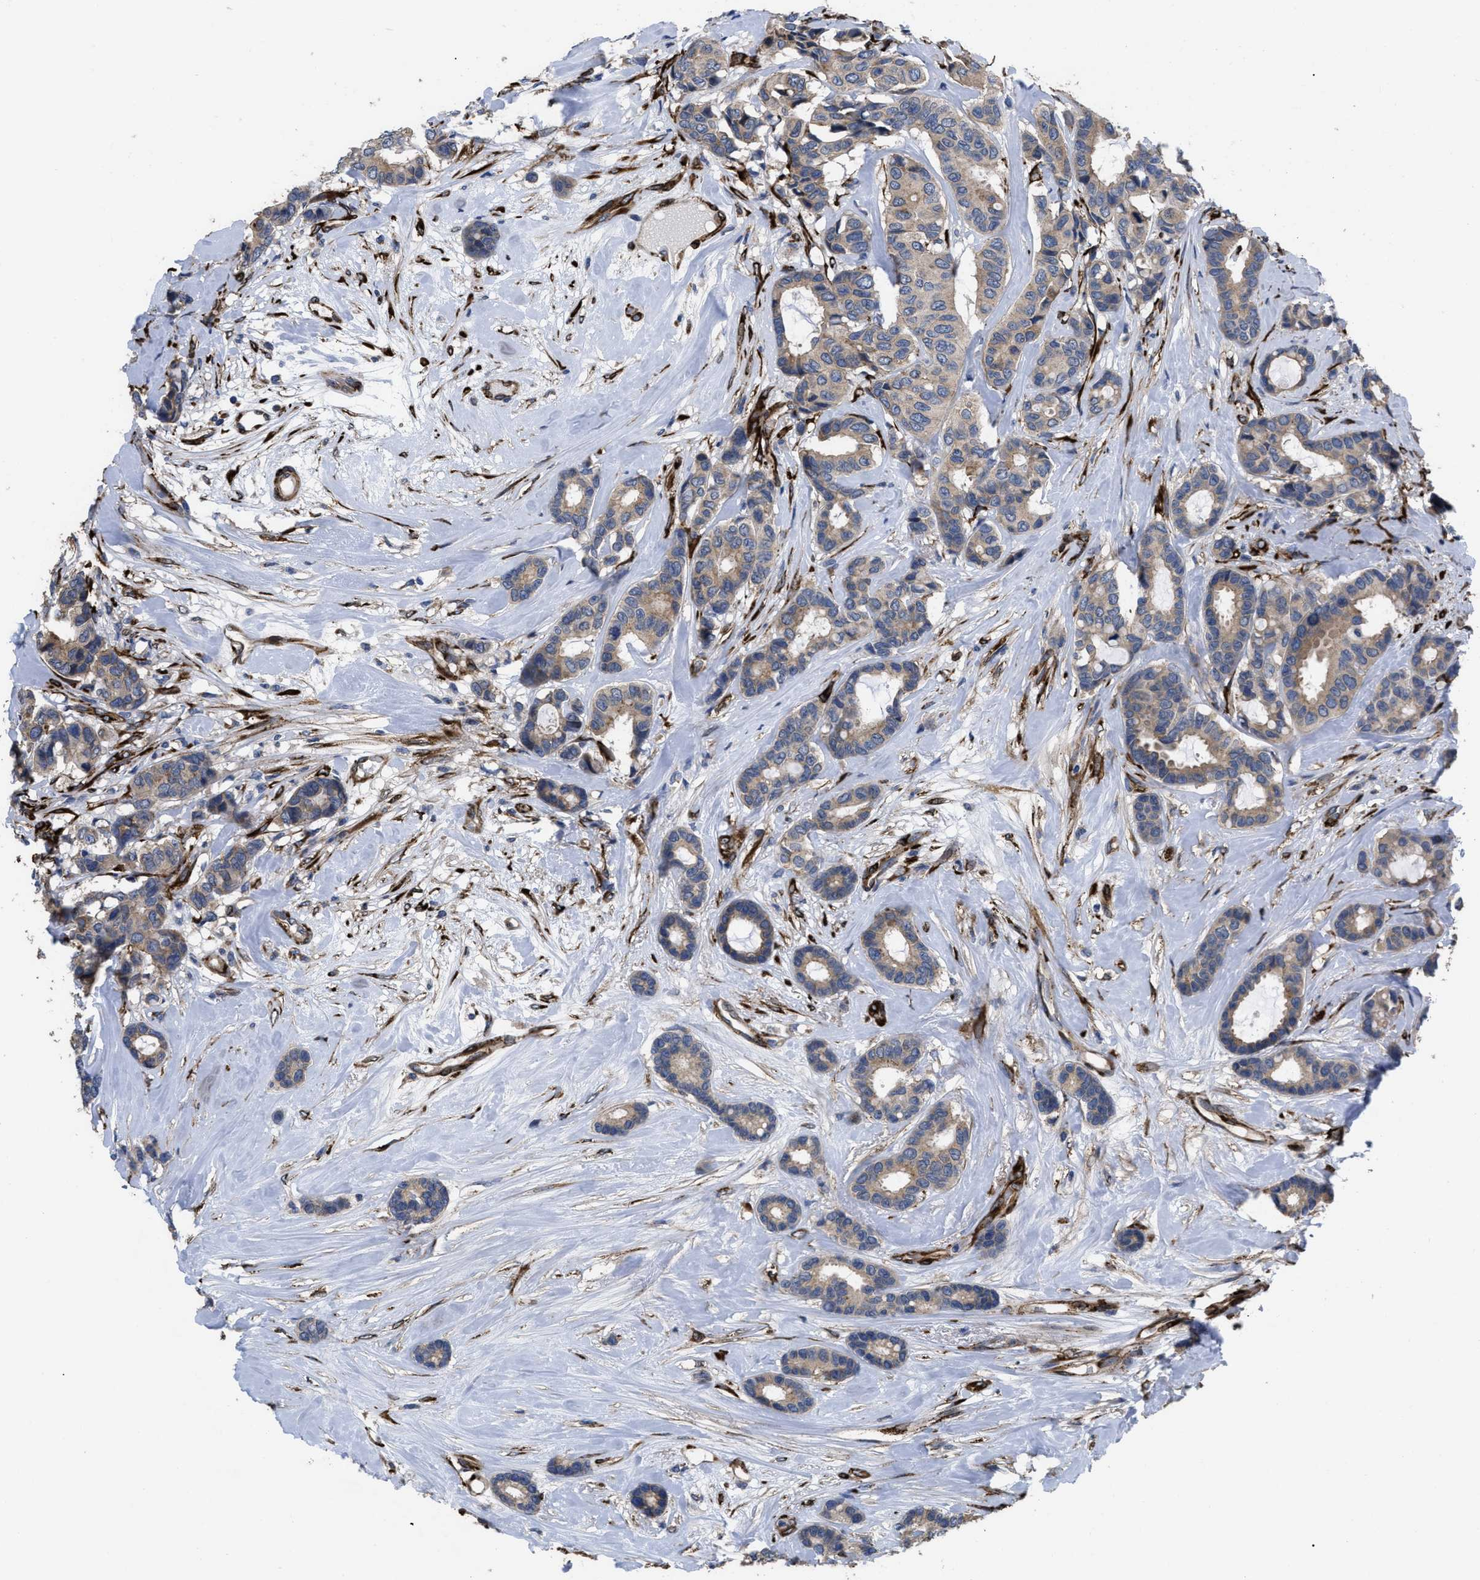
{"staining": {"intensity": "weak", "quantity": ">75%", "location": "cytoplasmic/membranous"}, "tissue": "breast cancer", "cell_type": "Tumor cells", "image_type": "cancer", "snomed": [{"axis": "morphology", "description": "Duct carcinoma"}, {"axis": "topography", "description": "Breast"}], "caption": "A brown stain labels weak cytoplasmic/membranous positivity of a protein in human breast cancer tumor cells.", "gene": "SQLE", "patient": {"sex": "female", "age": 87}}